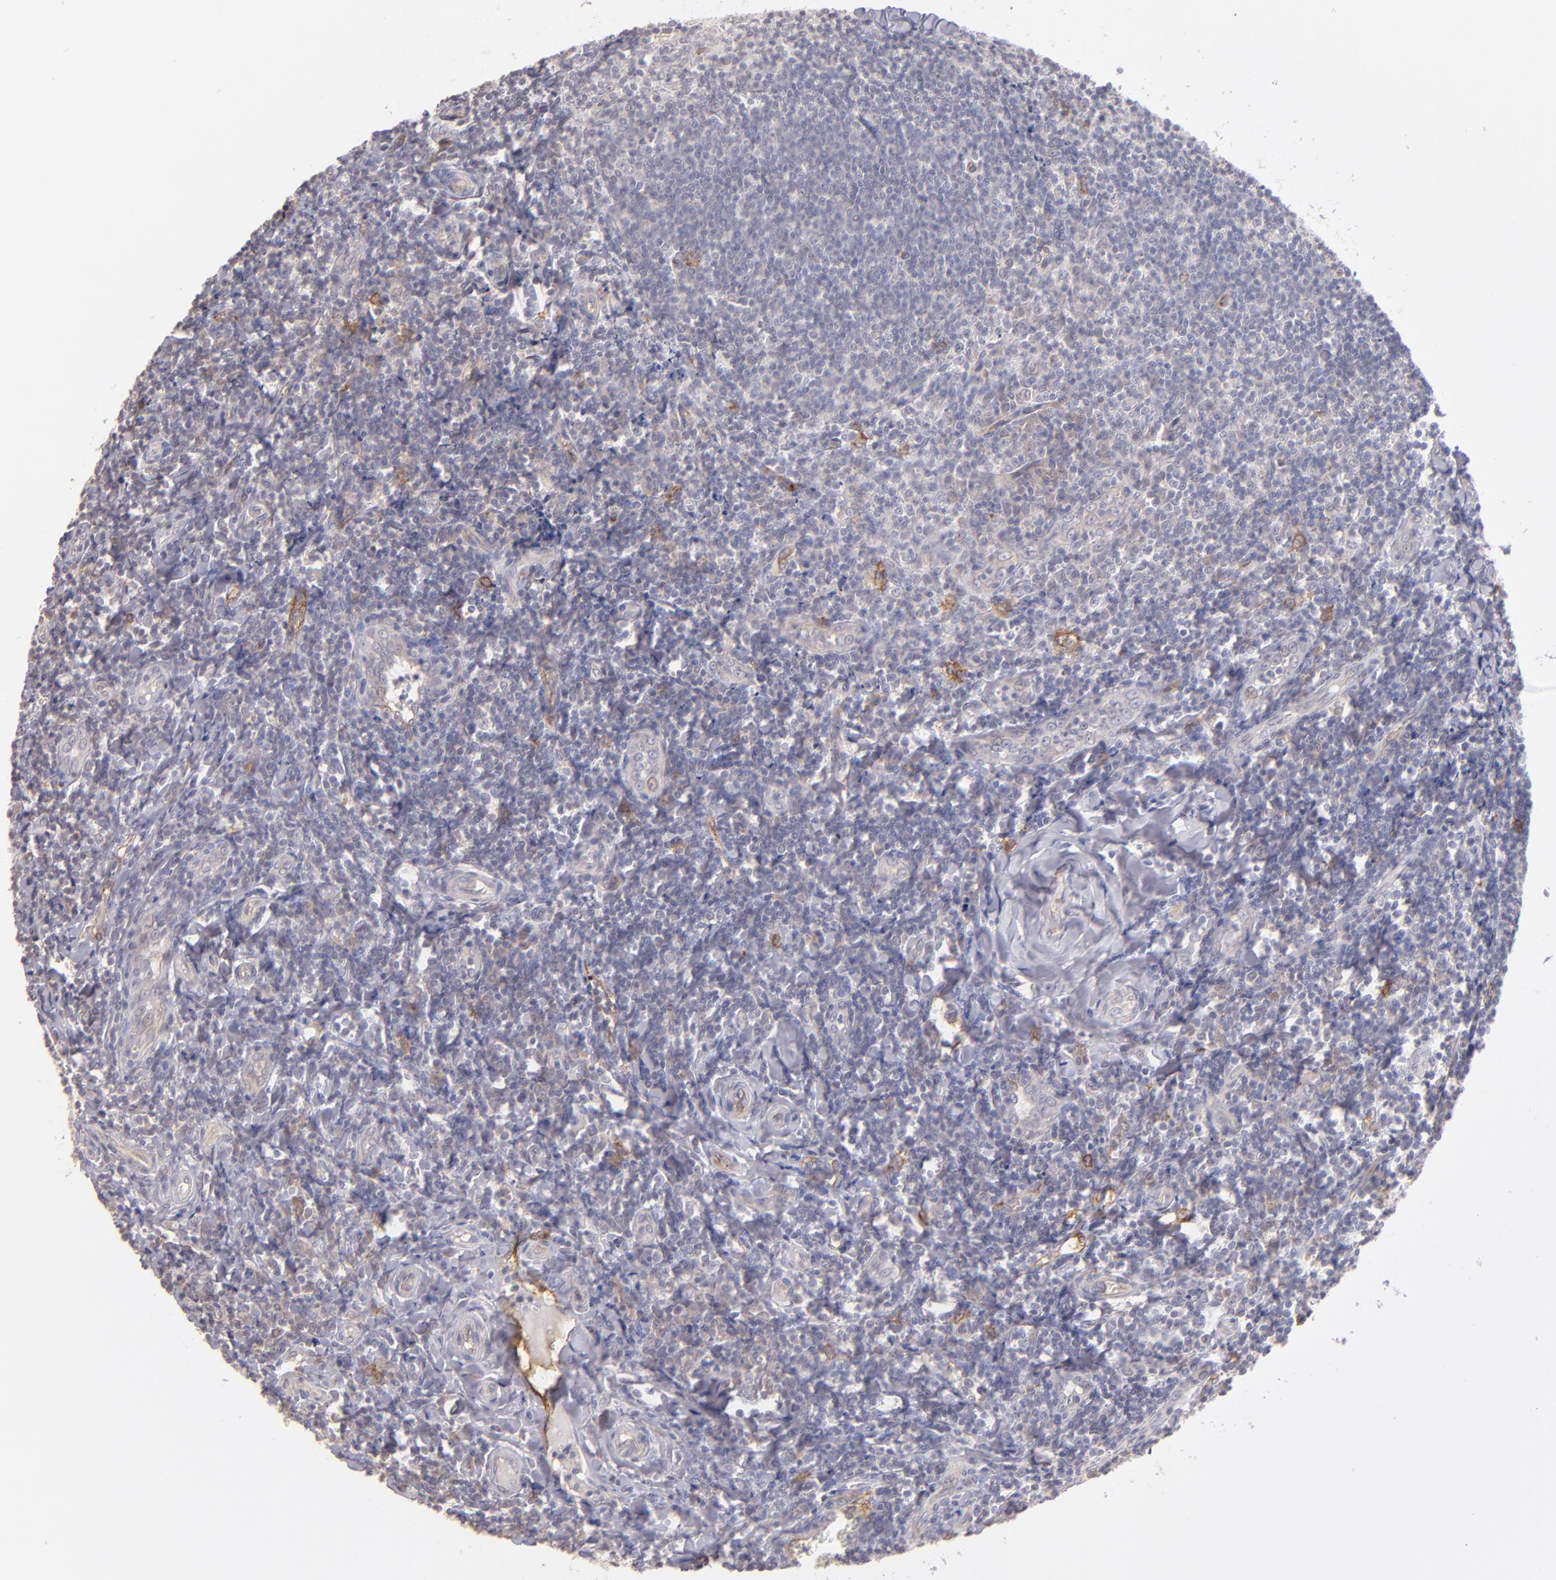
{"staining": {"intensity": "weak", "quantity": "<25%", "location": "cytoplasmic/membranous"}, "tissue": "tonsil", "cell_type": "Germinal center cells", "image_type": "normal", "snomed": [{"axis": "morphology", "description": "Normal tissue, NOS"}, {"axis": "topography", "description": "Tonsil"}], "caption": "IHC micrograph of normal tonsil: tonsil stained with DAB (3,3'-diaminobenzidine) exhibits no significant protein staining in germinal center cells.", "gene": "THBD", "patient": {"sex": "male", "age": 20}}